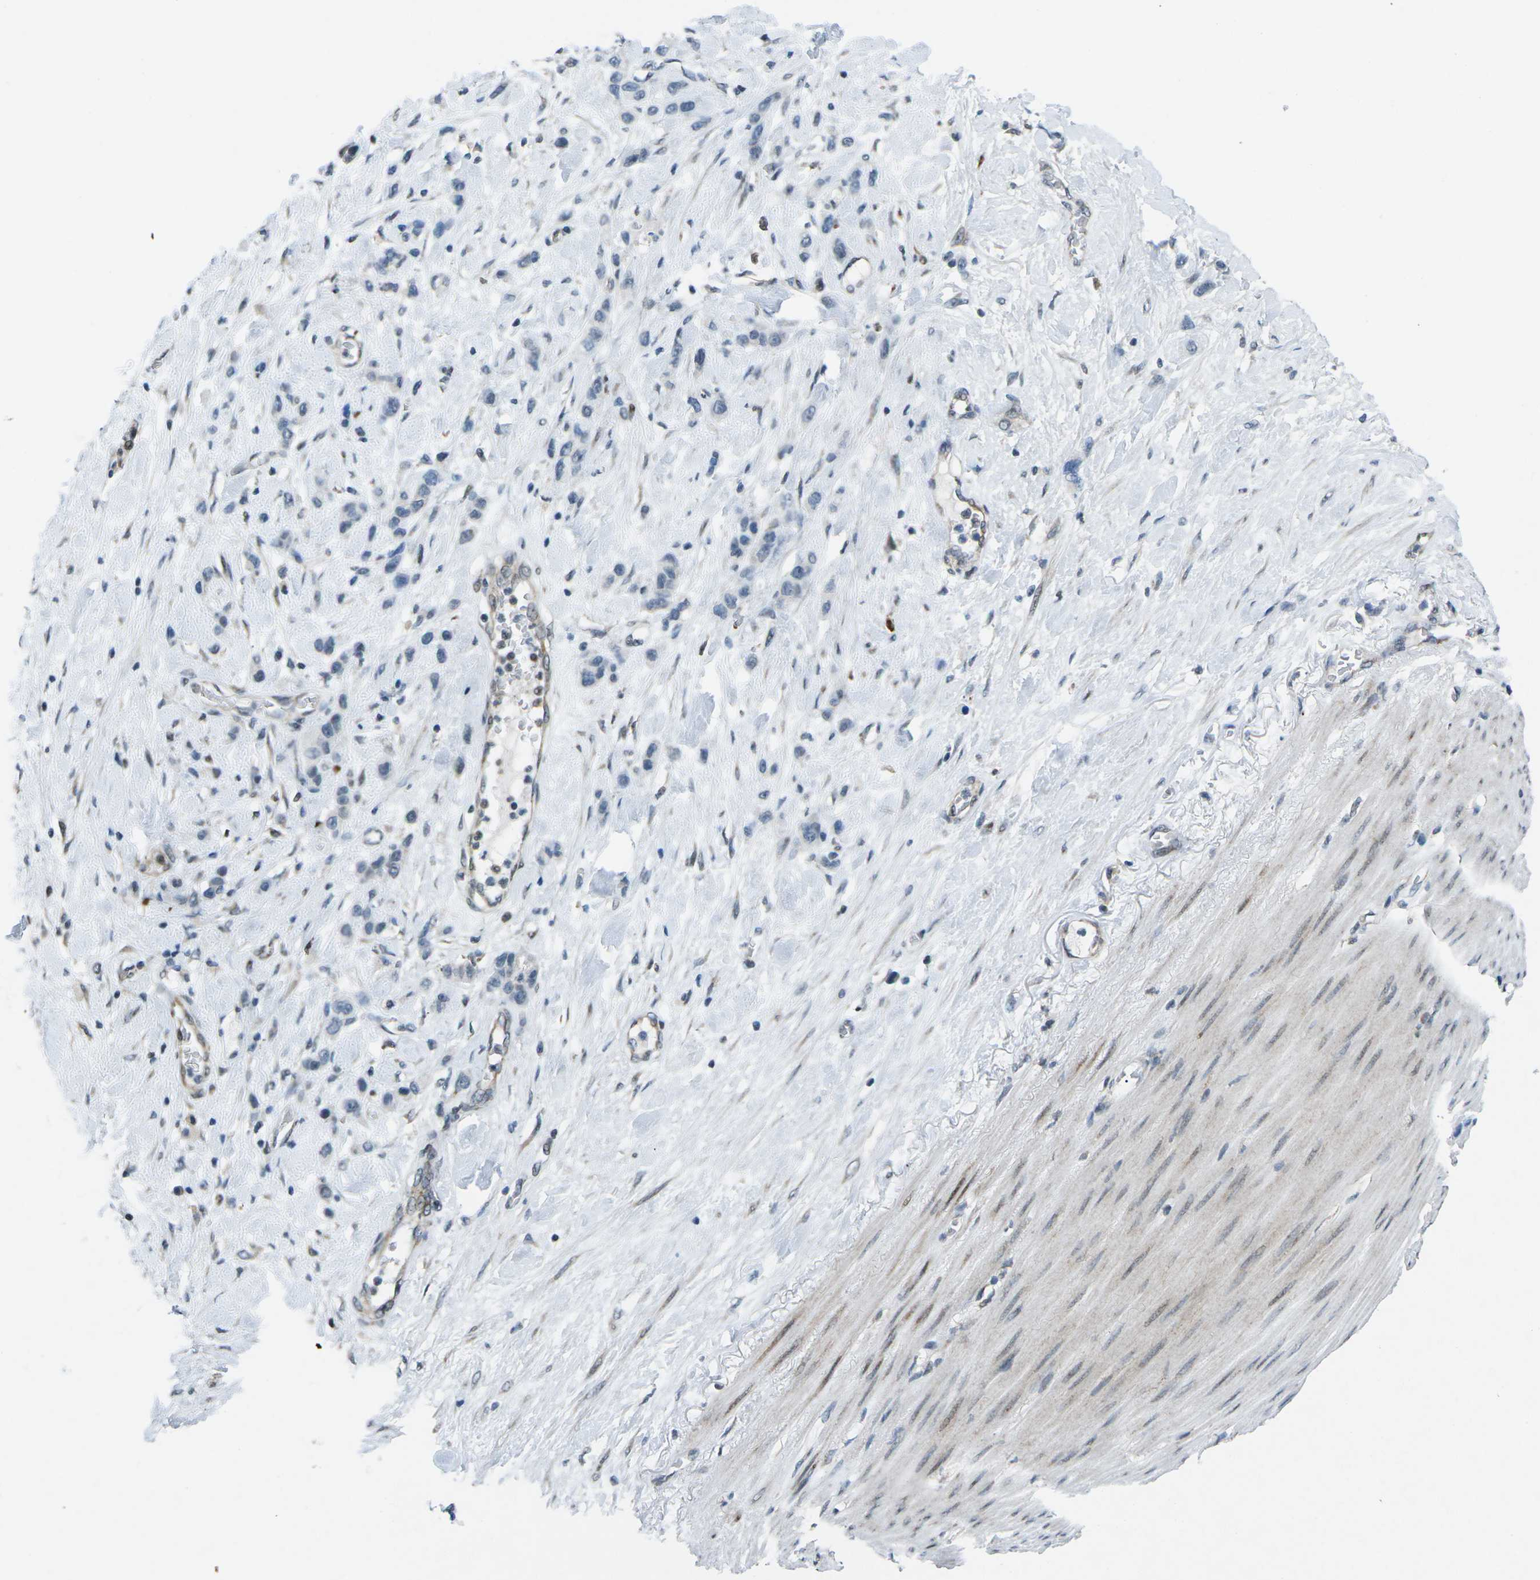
{"staining": {"intensity": "negative", "quantity": "none", "location": "none"}, "tissue": "stomach cancer", "cell_type": "Tumor cells", "image_type": "cancer", "snomed": [{"axis": "morphology", "description": "Adenocarcinoma, NOS"}, {"axis": "morphology", "description": "Adenocarcinoma, High grade"}, {"axis": "topography", "description": "Stomach, upper"}, {"axis": "topography", "description": "Stomach, lower"}], "caption": "Immunohistochemical staining of human stomach adenocarcinoma reveals no significant positivity in tumor cells.", "gene": "MBNL1", "patient": {"sex": "female", "age": 65}}